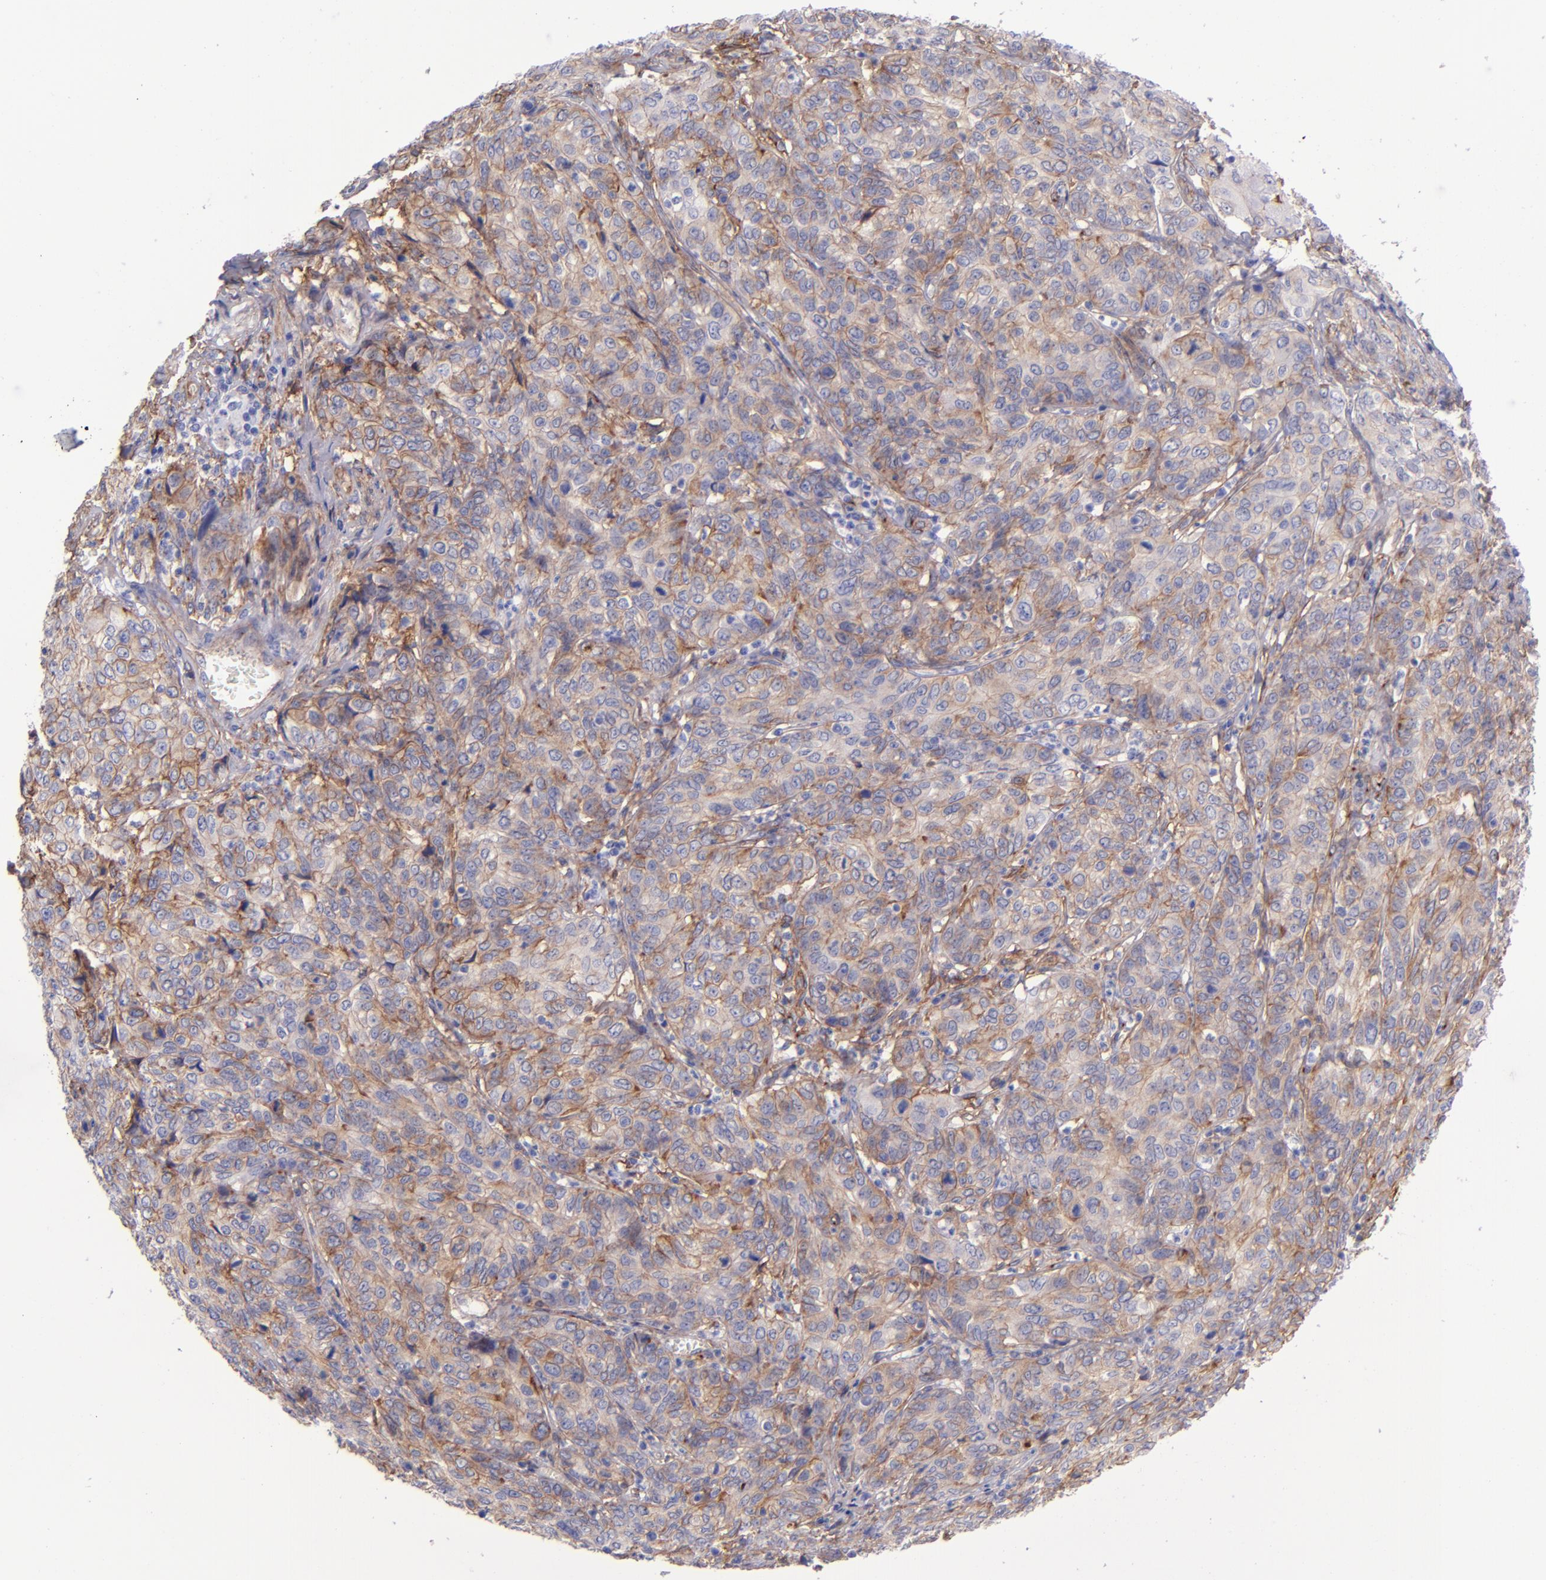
{"staining": {"intensity": "weak", "quantity": "25%-75%", "location": "cytoplasmic/membranous"}, "tissue": "cervical cancer", "cell_type": "Tumor cells", "image_type": "cancer", "snomed": [{"axis": "morphology", "description": "Squamous cell carcinoma, NOS"}, {"axis": "topography", "description": "Cervix"}], "caption": "This histopathology image exhibits immunohistochemistry (IHC) staining of cervical squamous cell carcinoma, with low weak cytoplasmic/membranous expression in approximately 25%-75% of tumor cells.", "gene": "ITGAV", "patient": {"sex": "female", "age": 38}}